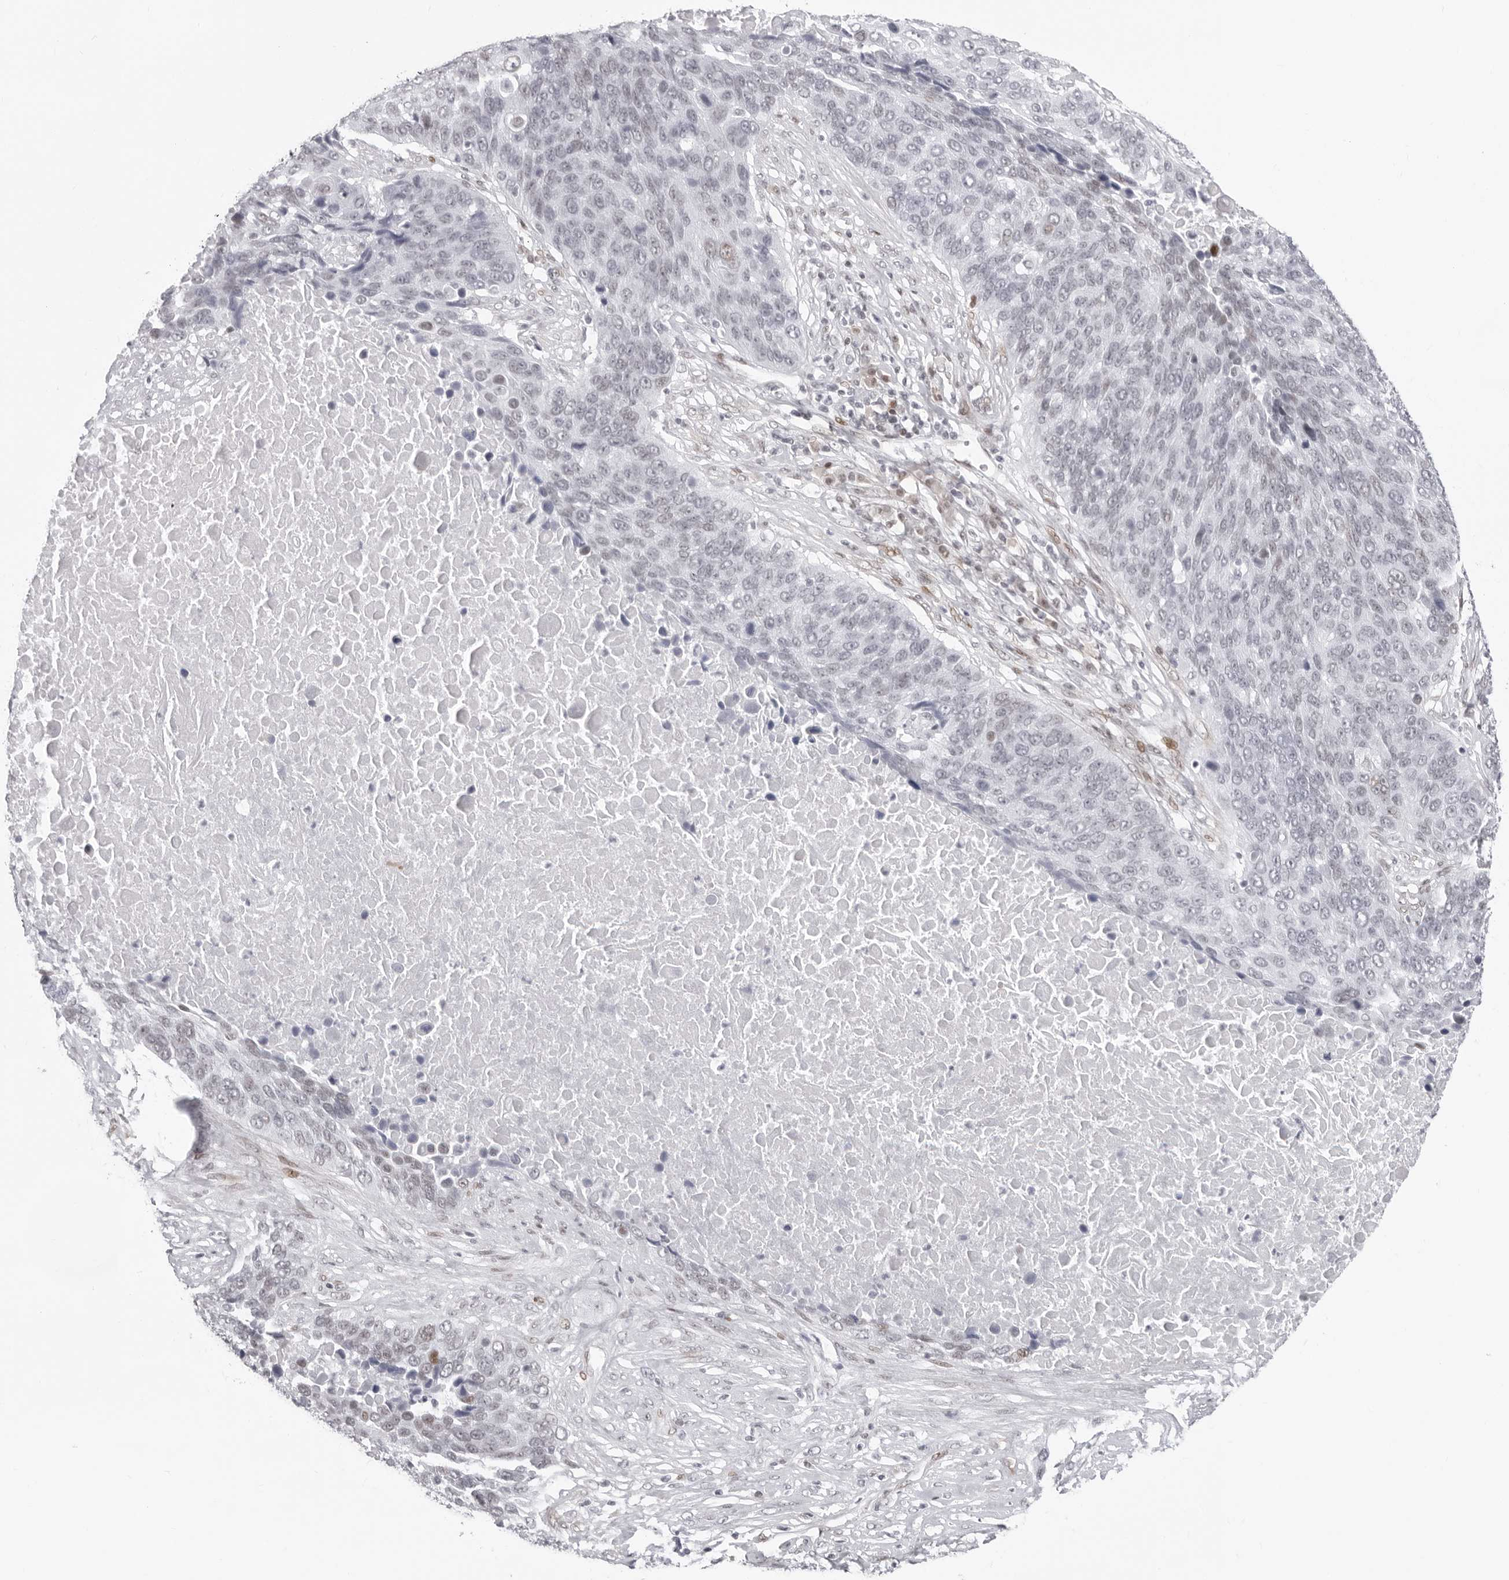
{"staining": {"intensity": "weak", "quantity": "<25%", "location": "nuclear"}, "tissue": "lung cancer", "cell_type": "Tumor cells", "image_type": "cancer", "snomed": [{"axis": "morphology", "description": "Squamous cell carcinoma, NOS"}, {"axis": "topography", "description": "Lung"}], "caption": "A high-resolution histopathology image shows immunohistochemistry (IHC) staining of lung cancer, which exhibits no significant expression in tumor cells.", "gene": "NTPCR", "patient": {"sex": "male", "age": 66}}